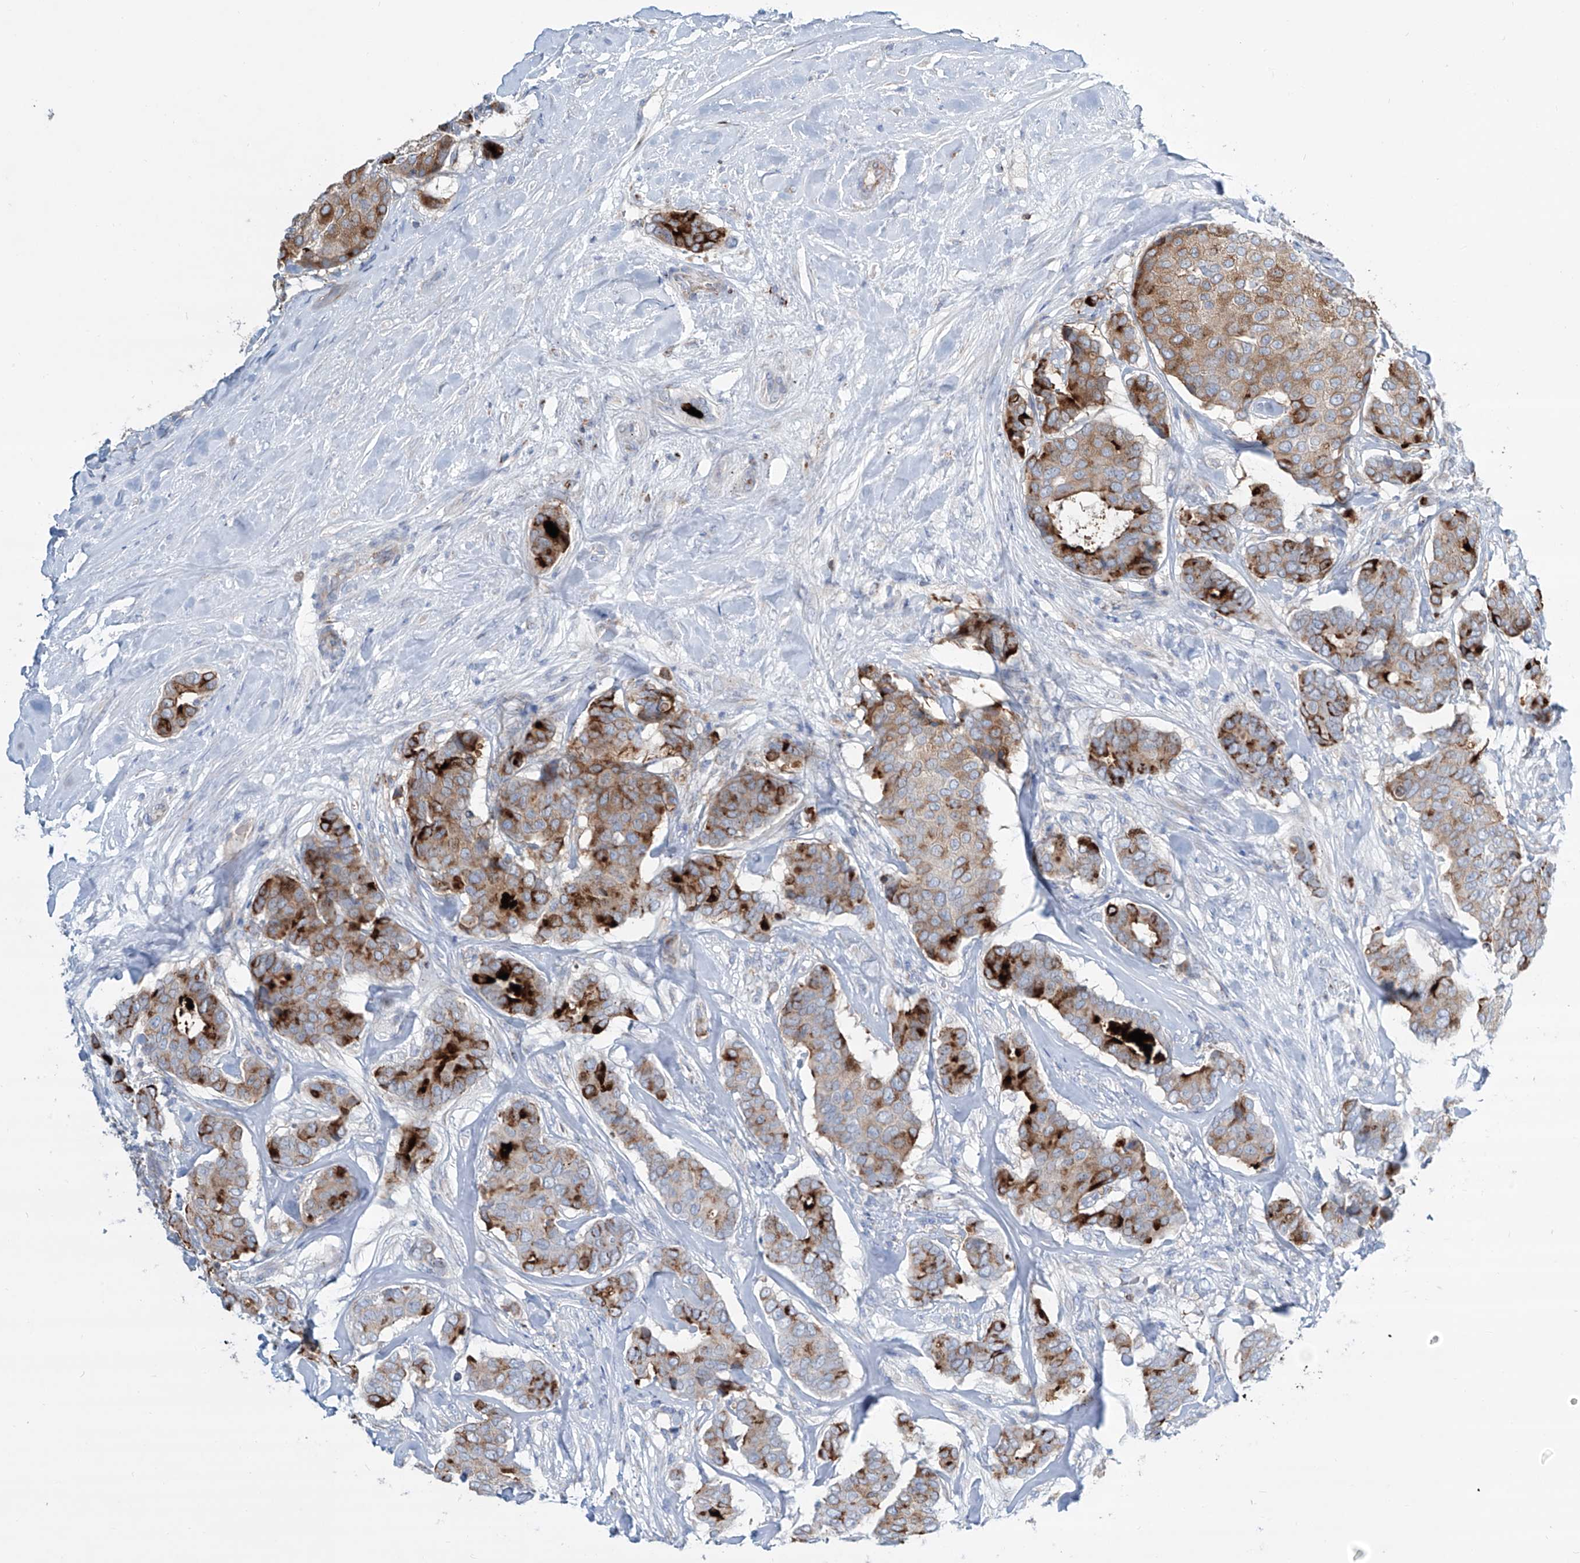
{"staining": {"intensity": "strong", "quantity": "<25%", "location": "cytoplasmic/membranous"}, "tissue": "breast cancer", "cell_type": "Tumor cells", "image_type": "cancer", "snomed": [{"axis": "morphology", "description": "Duct carcinoma"}, {"axis": "topography", "description": "Breast"}], "caption": "This is an image of IHC staining of breast cancer, which shows strong expression in the cytoplasmic/membranous of tumor cells.", "gene": "CDH5", "patient": {"sex": "female", "age": 75}}